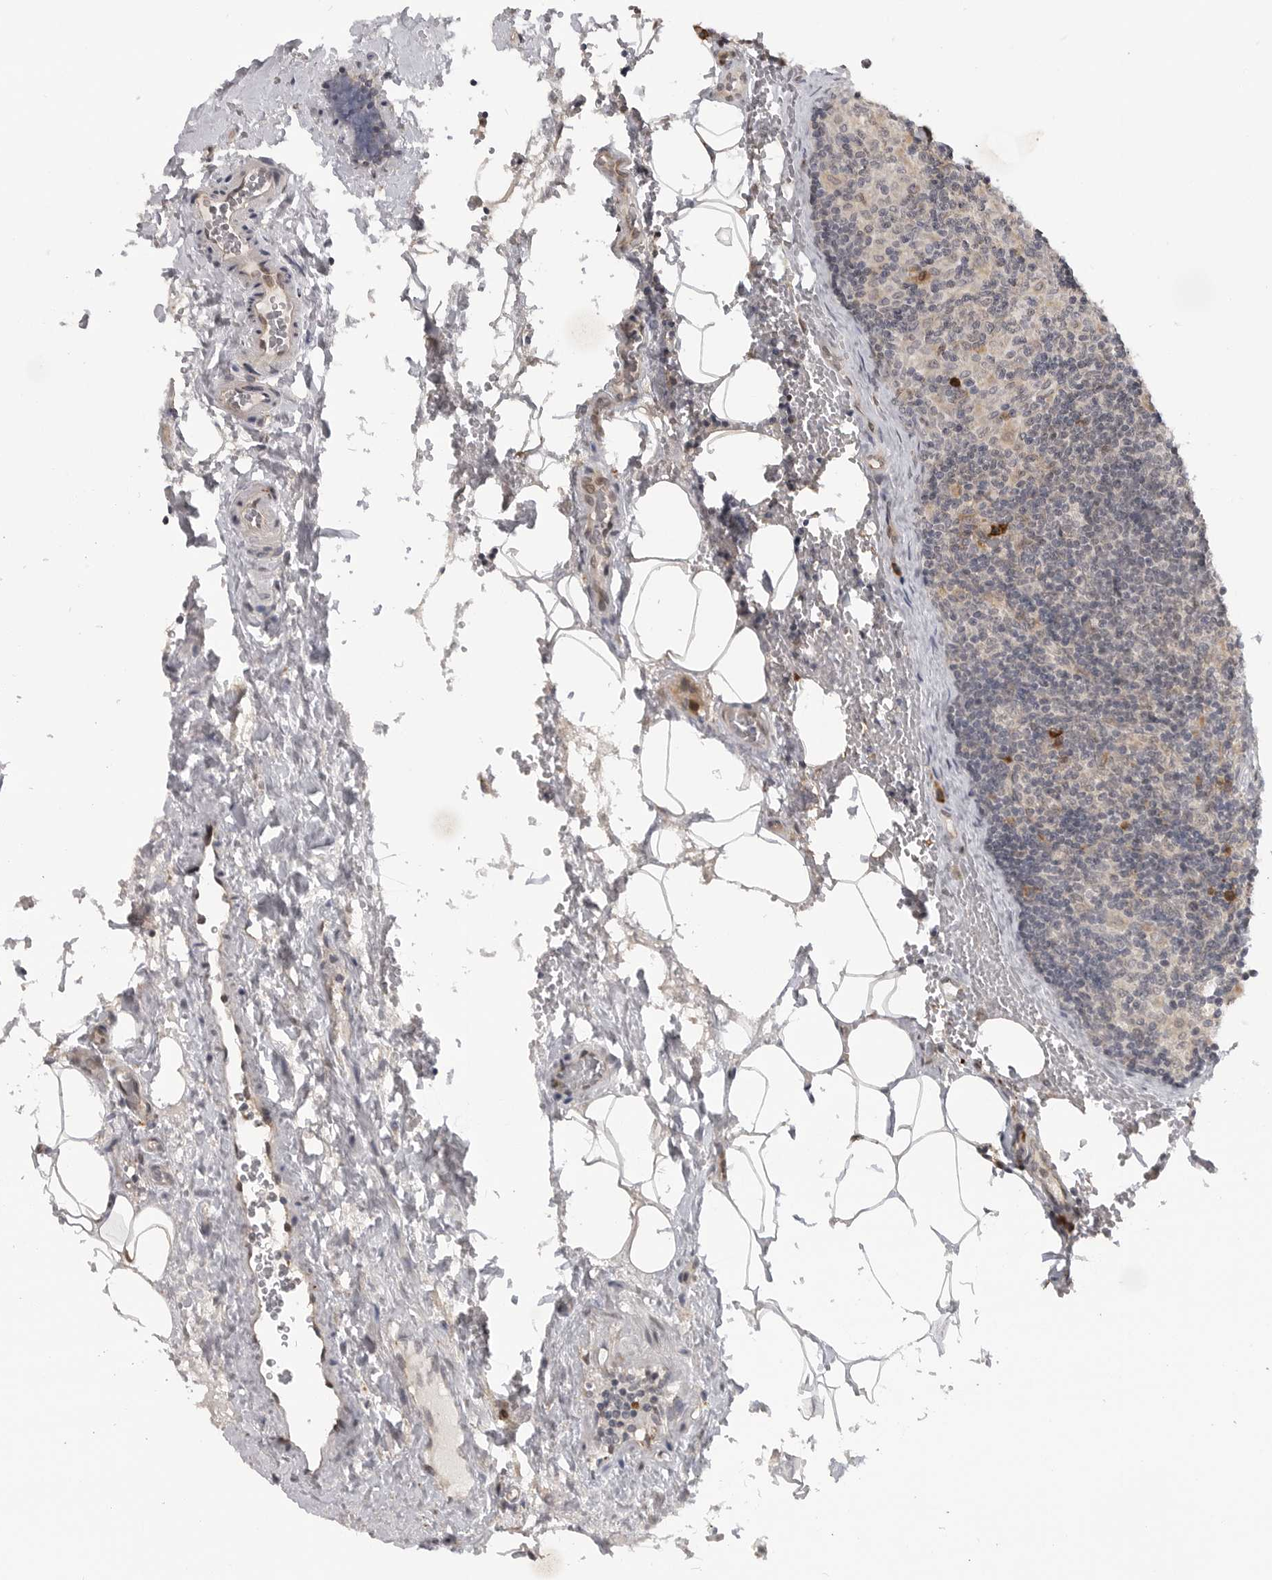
{"staining": {"intensity": "weak", "quantity": ">75%", "location": "nuclear"}, "tissue": "lymph node", "cell_type": "Germinal center cells", "image_type": "normal", "snomed": [{"axis": "morphology", "description": "Normal tissue, NOS"}, {"axis": "topography", "description": "Lymph node"}], "caption": "High-magnification brightfield microscopy of unremarkable lymph node stained with DAB (3,3'-diaminobenzidine) (brown) and counterstained with hematoxylin (blue). germinal center cells exhibit weak nuclear expression is identified in approximately>75% of cells. Using DAB (3,3'-diaminobenzidine) (brown) and hematoxylin (blue) stains, captured at high magnification using brightfield microscopy.", "gene": "CEP295NL", "patient": {"sex": "female", "age": 22}}